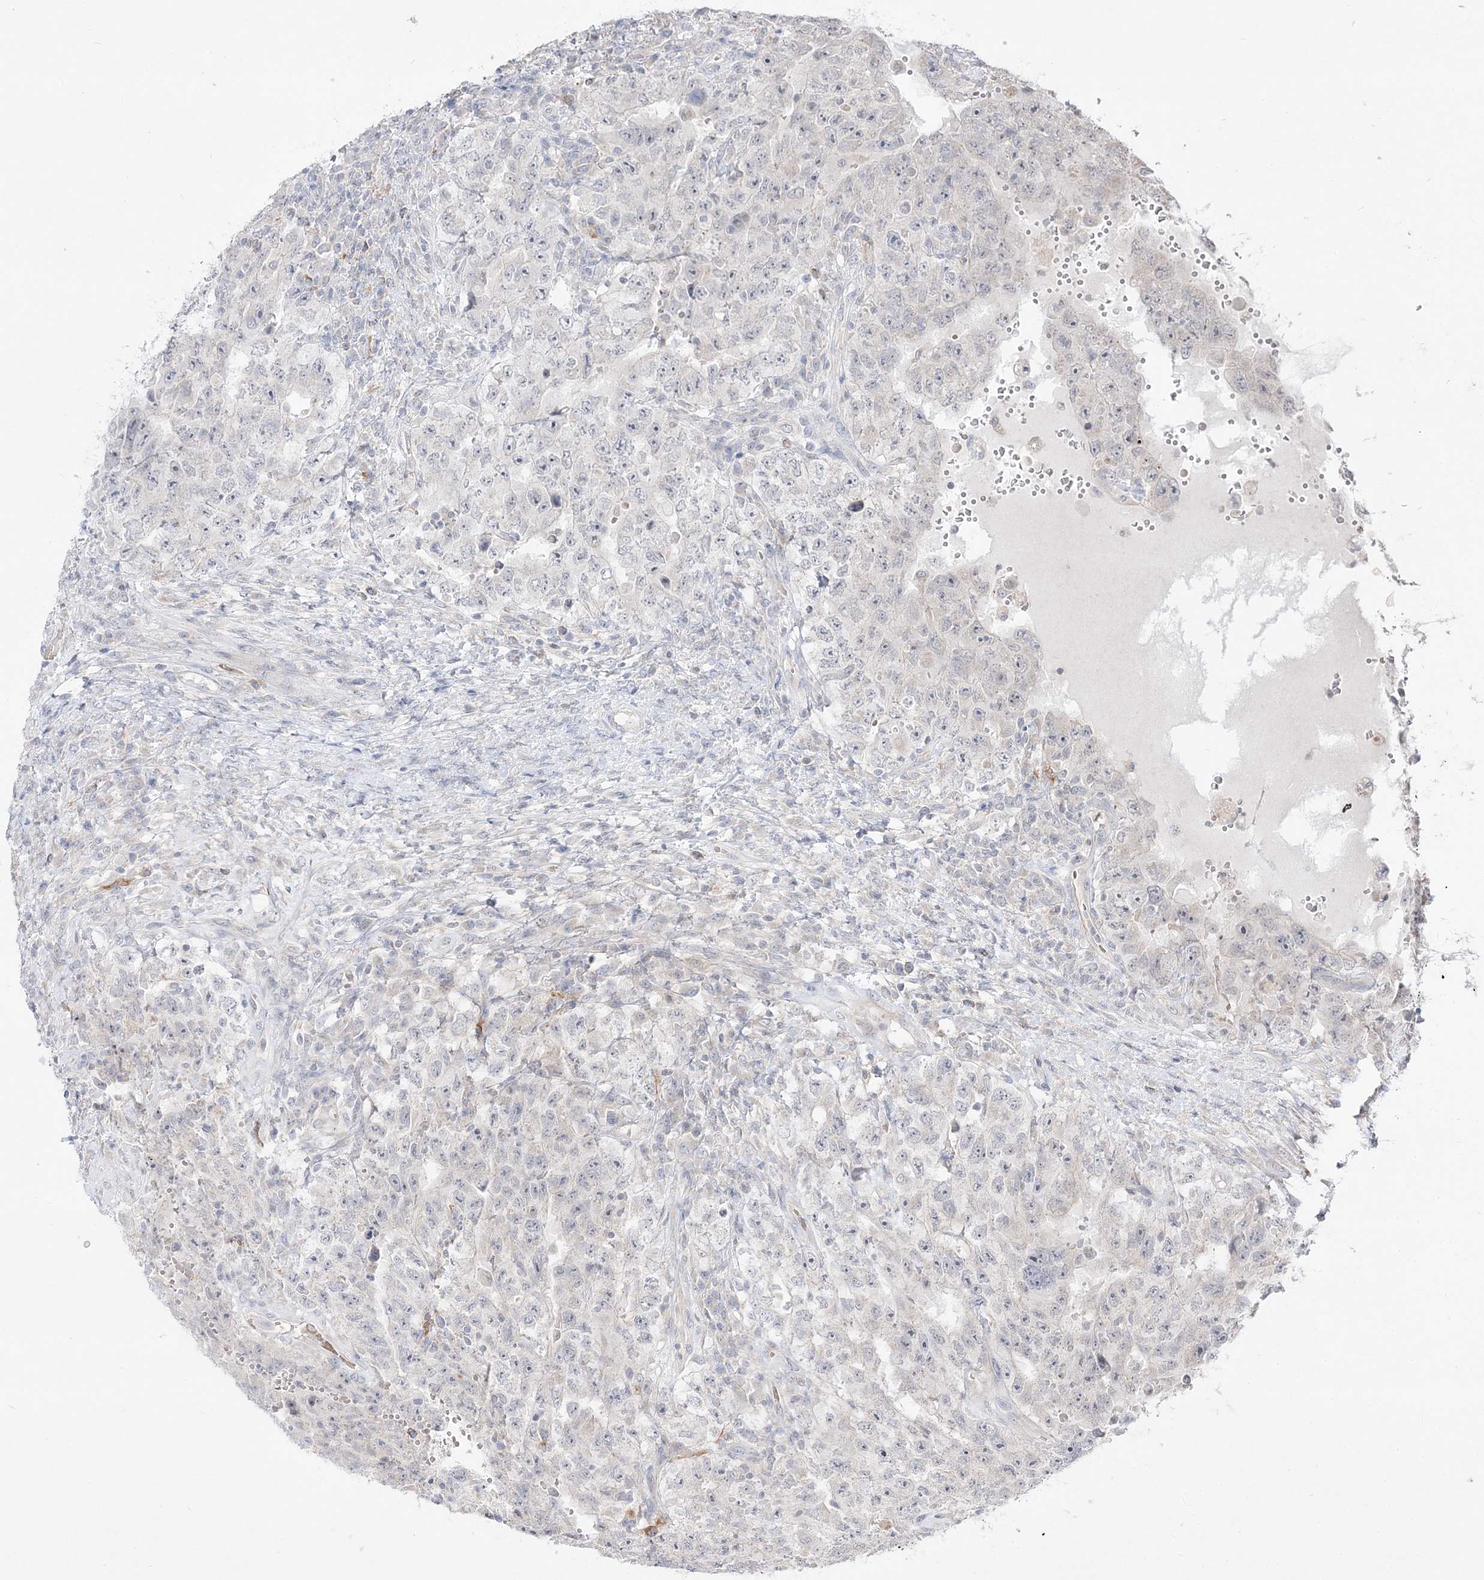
{"staining": {"intensity": "negative", "quantity": "none", "location": "none"}, "tissue": "testis cancer", "cell_type": "Tumor cells", "image_type": "cancer", "snomed": [{"axis": "morphology", "description": "Carcinoma, Embryonal, NOS"}, {"axis": "topography", "description": "Testis"}], "caption": "IHC photomicrograph of neoplastic tissue: human embryonal carcinoma (testis) stained with DAB shows no significant protein staining in tumor cells. (DAB (3,3'-diaminobenzidine) immunohistochemistry with hematoxylin counter stain).", "gene": "CLNK", "patient": {"sex": "male", "age": 26}}